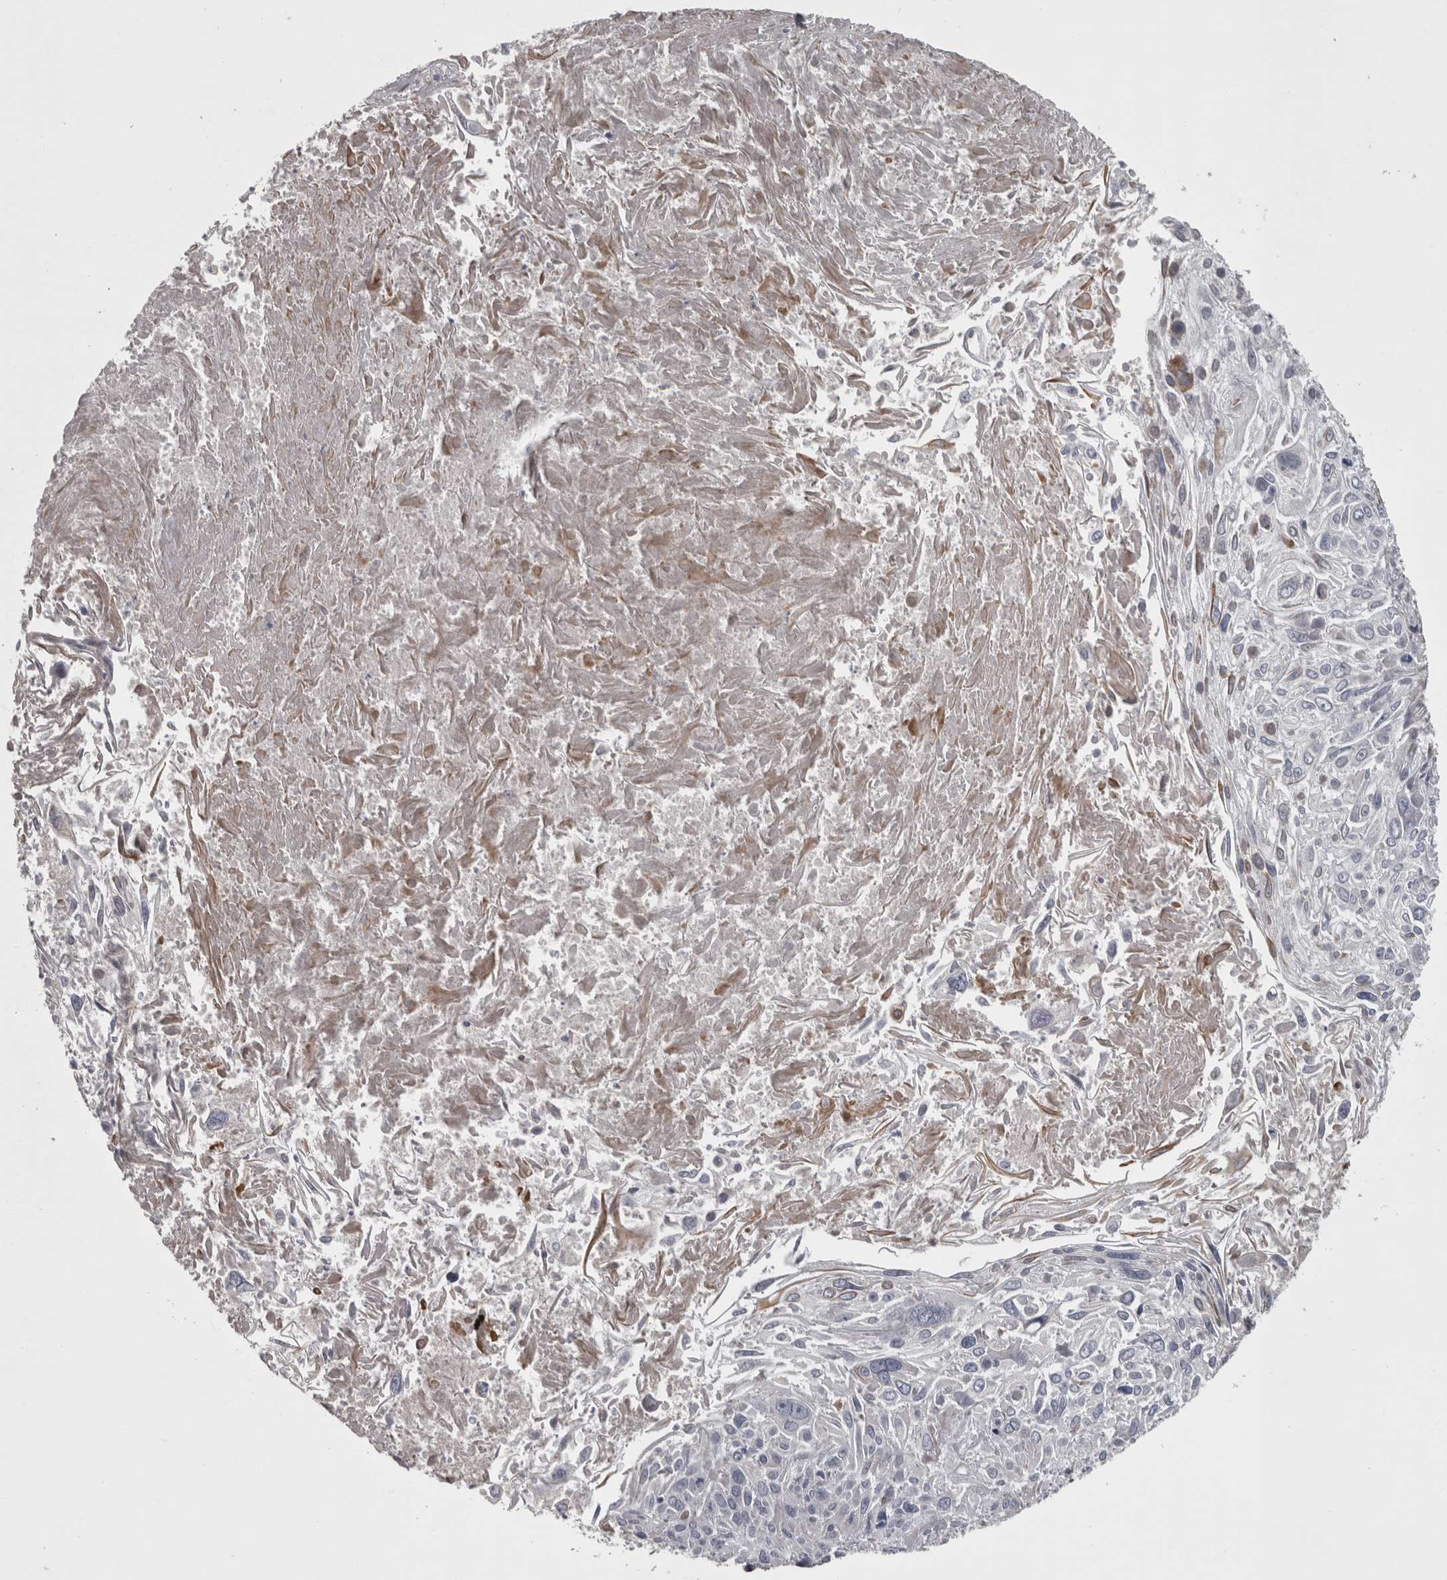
{"staining": {"intensity": "negative", "quantity": "none", "location": "none"}, "tissue": "cervical cancer", "cell_type": "Tumor cells", "image_type": "cancer", "snomed": [{"axis": "morphology", "description": "Squamous cell carcinoma, NOS"}, {"axis": "topography", "description": "Cervix"}], "caption": "A high-resolution image shows immunohistochemistry staining of cervical squamous cell carcinoma, which displays no significant expression in tumor cells.", "gene": "DBT", "patient": {"sex": "female", "age": 51}}